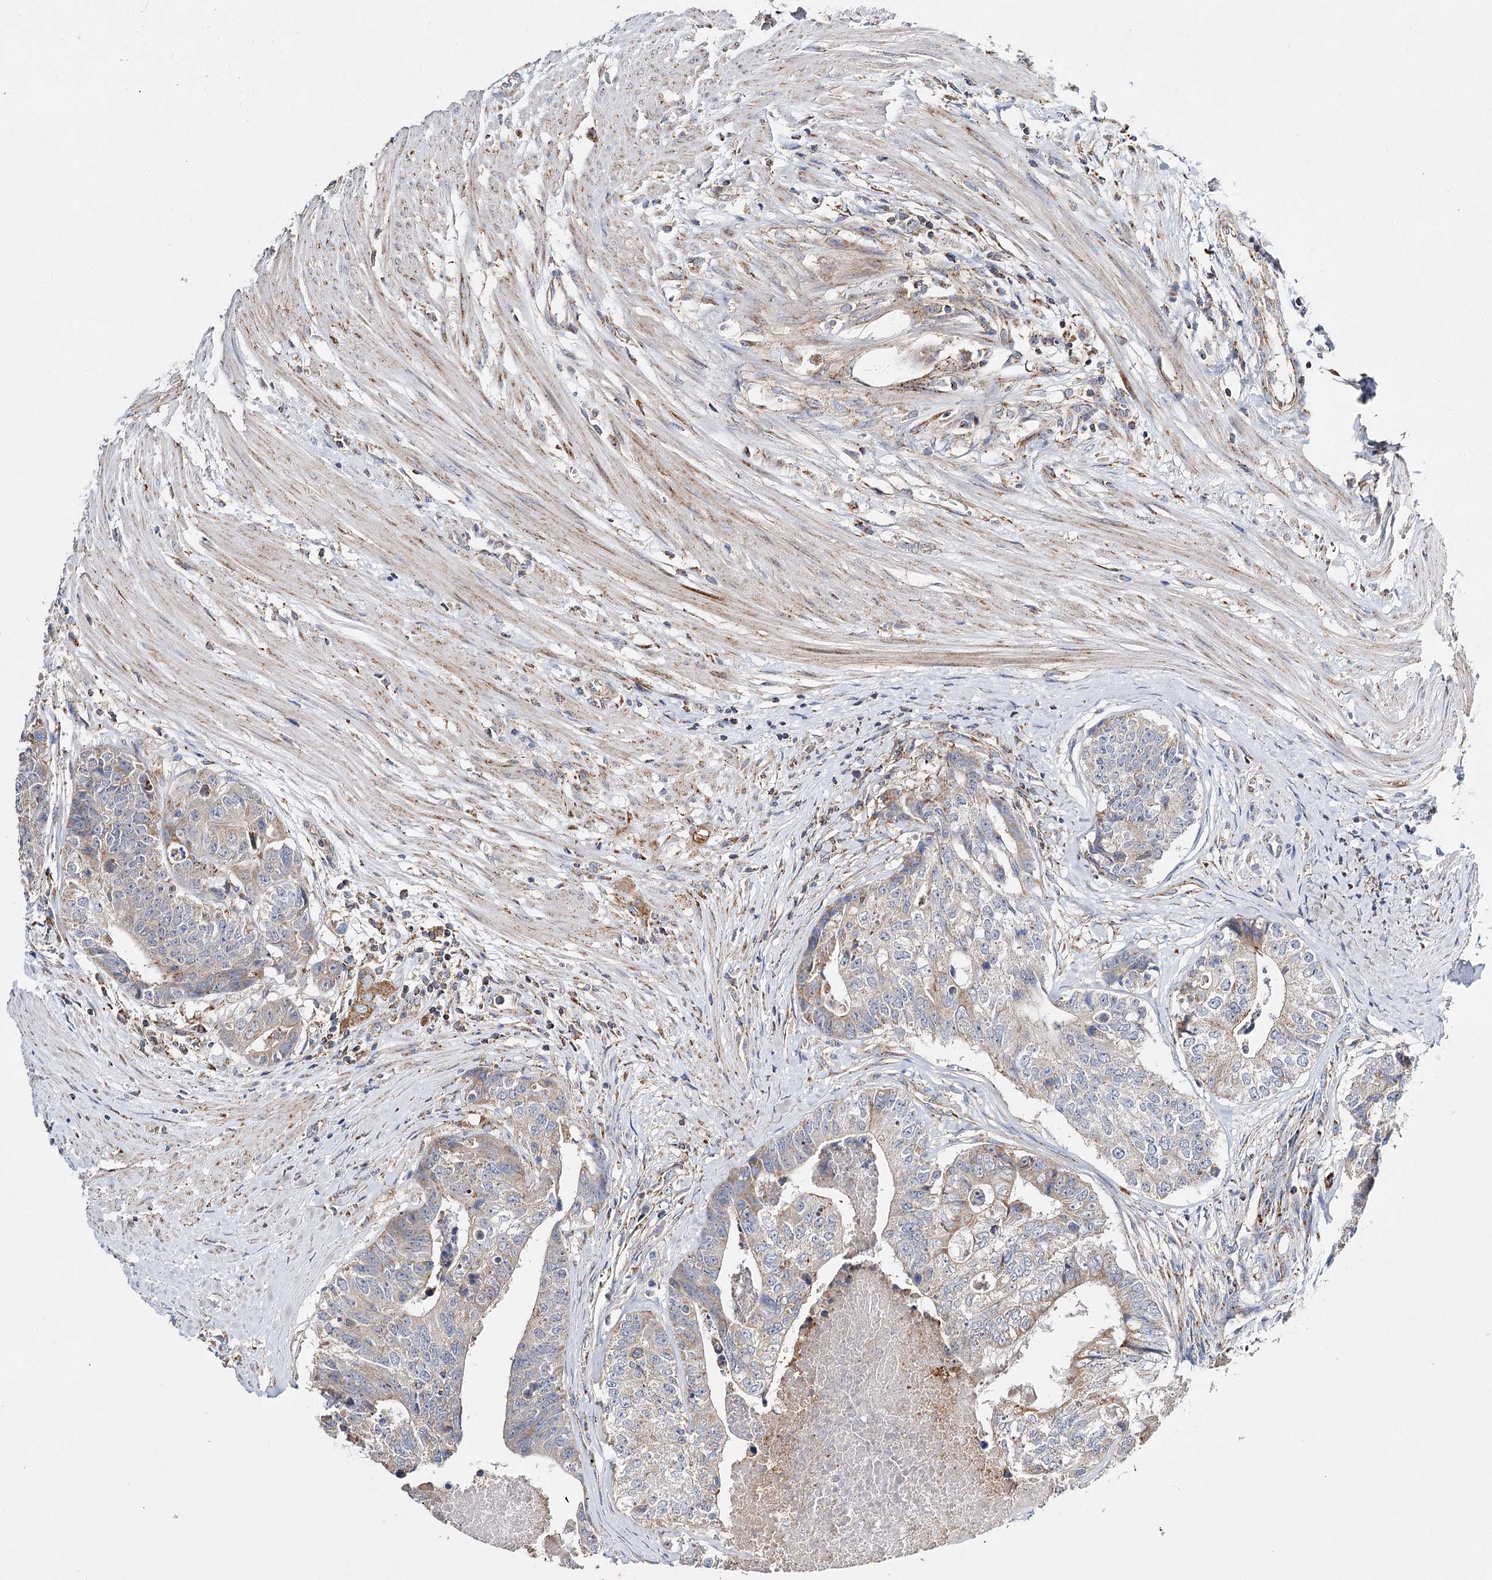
{"staining": {"intensity": "weak", "quantity": "<25%", "location": "cytoplasmic/membranous"}, "tissue": "colorectal cancer", "cell_type": "Tumor cells", "image_type": "cancer", "snomed": [{"axis": "morphology", "description": "Adenocarcinoma, NOS"}, {"axis": "topography", "description": "Colon"}], "caption": "DAB immunohistochemical staining of human colorectal cancer exhibits no significant expression in tumor cells.", "gene": "CFAP46", "patient": {"sex": "female", "age": 67}}